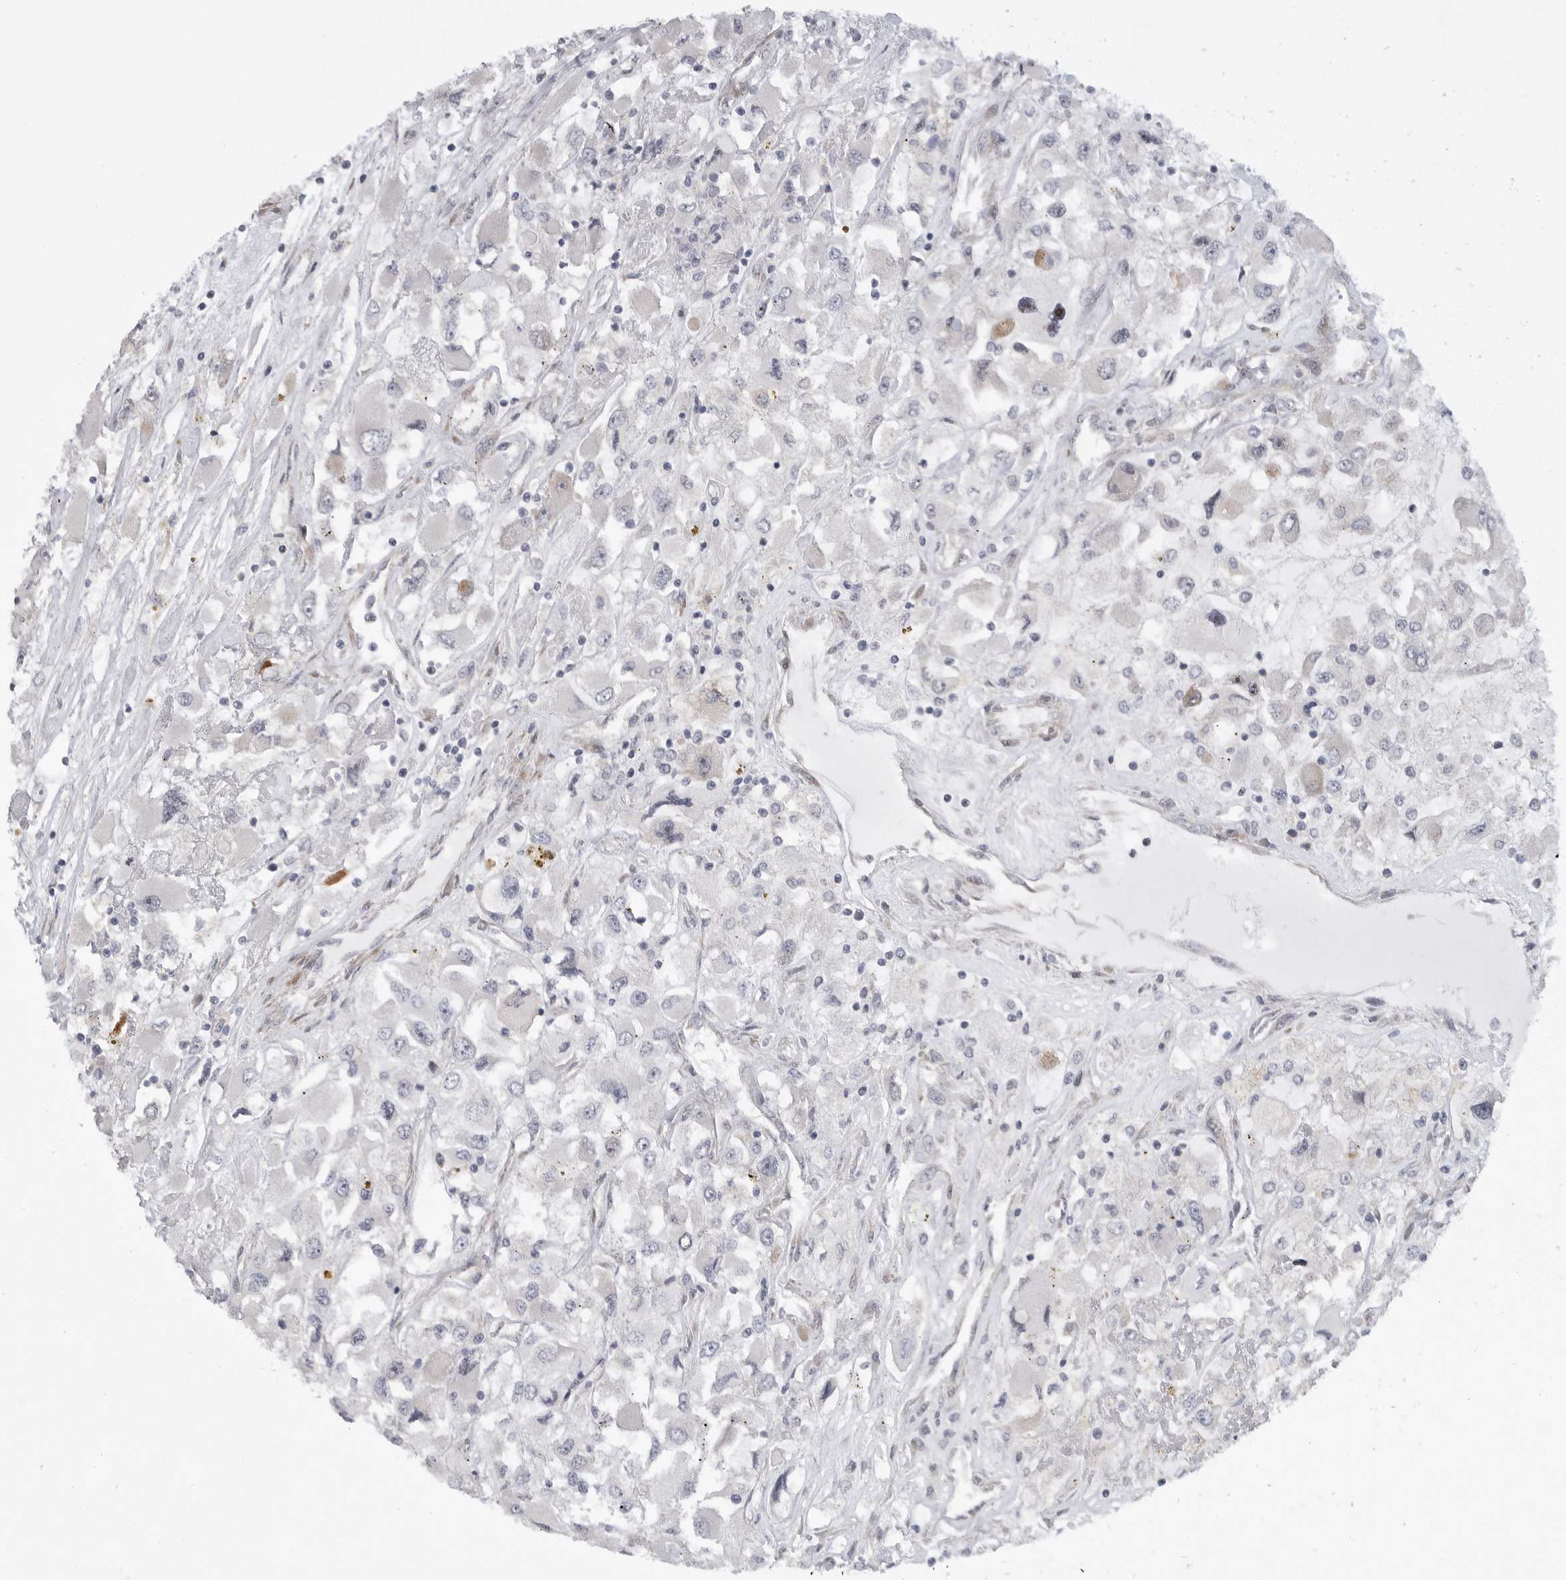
{"staining": {"intensity": "negative", "quantity": "none", "location": "none"}, "tissue": "renal cancer", "cell_type": "Tumor cells", "image_type": "cancer", "snomed": [{"axis": "morphology", "description": "Adenocarcinoma, NOS"}, {"axis": "topography", "description": "Kidney"}], "caption": "Immunohistochemistry (IHC) histopathology image of neoplastic tissue: human renal cancer (adenocarcinoma) stained with DAB (3,3'-diaminobenzidine) demonstrates no significant protein staining in tumor cells.", "gene": "FBXO43", "patient": {"sex": "female", "age": 52}}